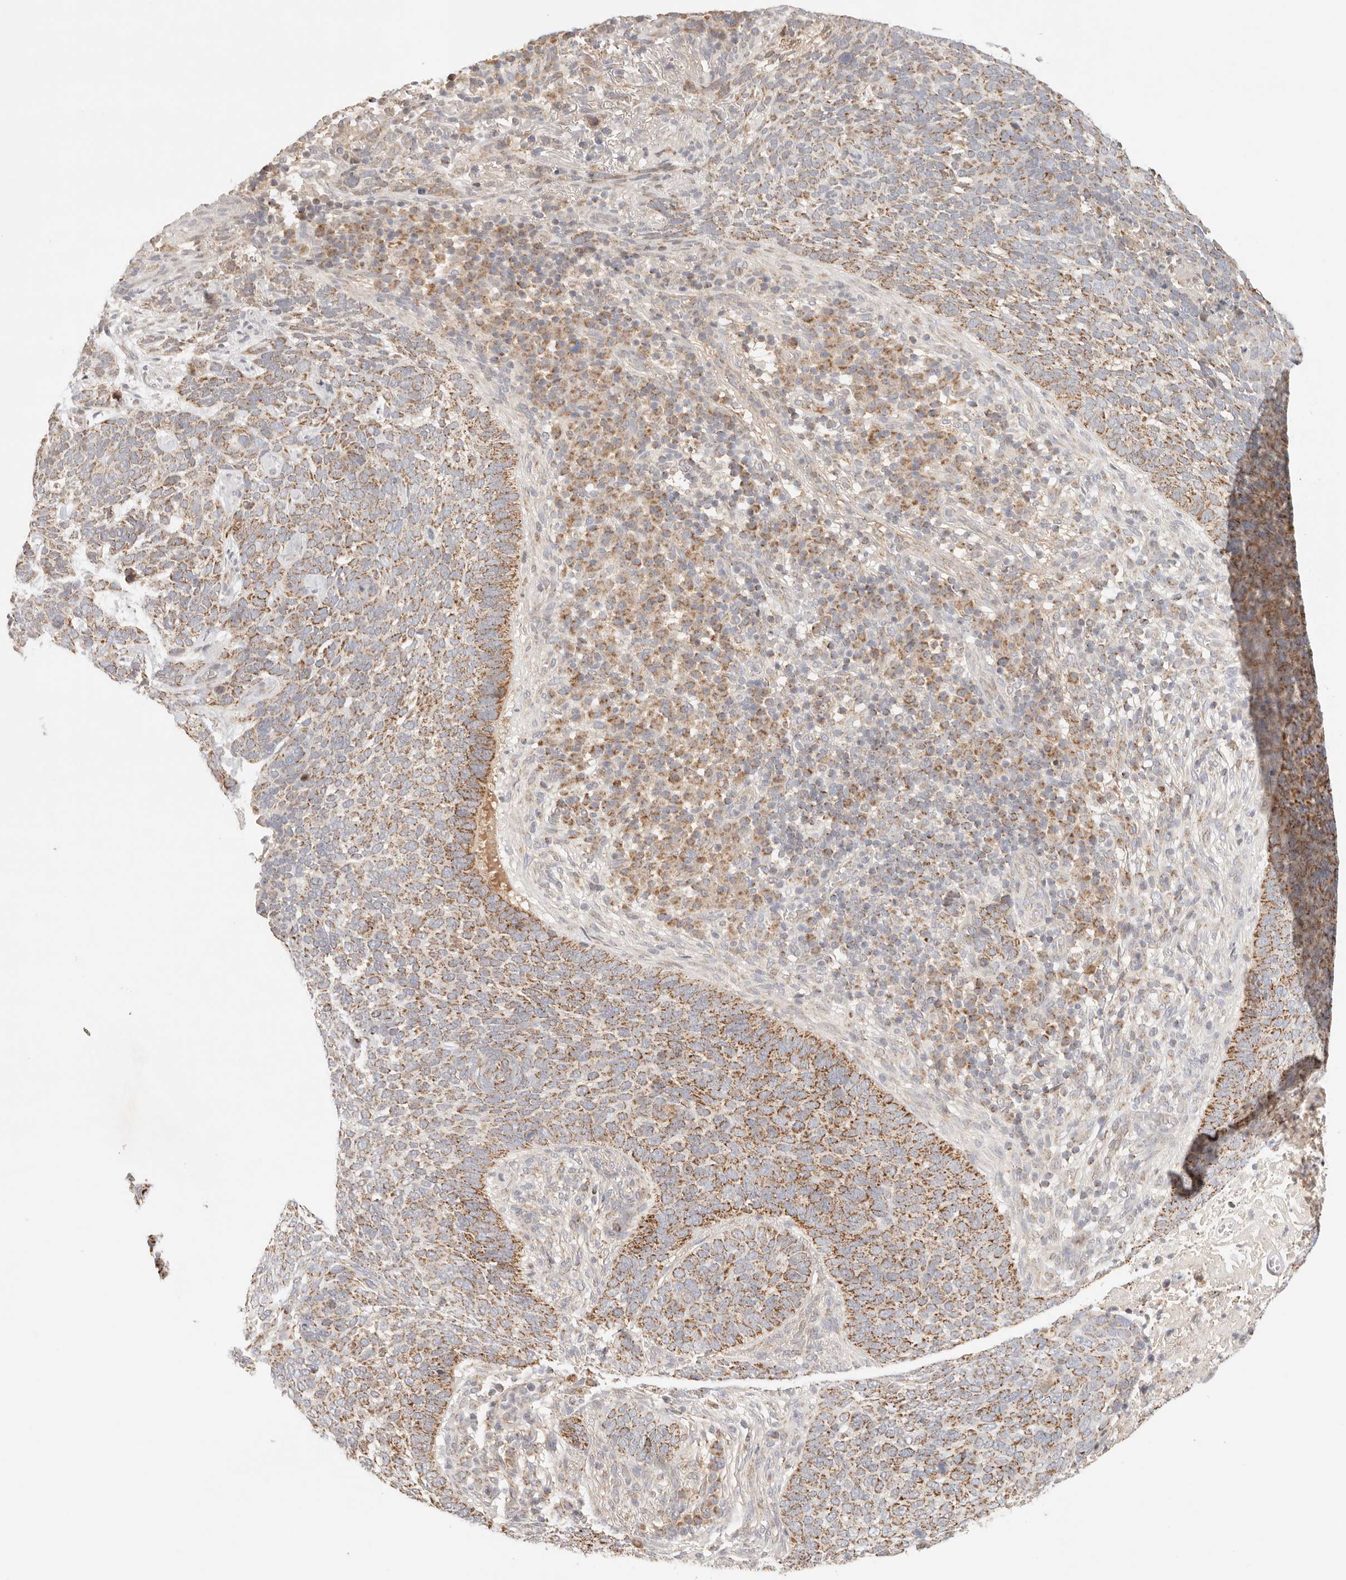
{"staining": {"intensity": "moderate", "quantity": ">75%", "location": "cytoplasmic/membranous"}, "tissue": "skin cancer", "cell_type": "Tumor cells", "image_type": "cancer", "snomed": [{"axis": "morphology", "description": "Basal cell carcinoma"}, {"axis": "topography", "description": "Skin"}], "caption": "IHC histopathology image of neoplastic tissue: human skin cancer stained using IHC shows medium levels of moderate protein expression localized specifically in the cytoplasmic/membranous of tumor cells, appearing as a cytoplasmic/membranous brown color.", "gene": "COA6", "patient": {"sex": "female", "age": 64}}